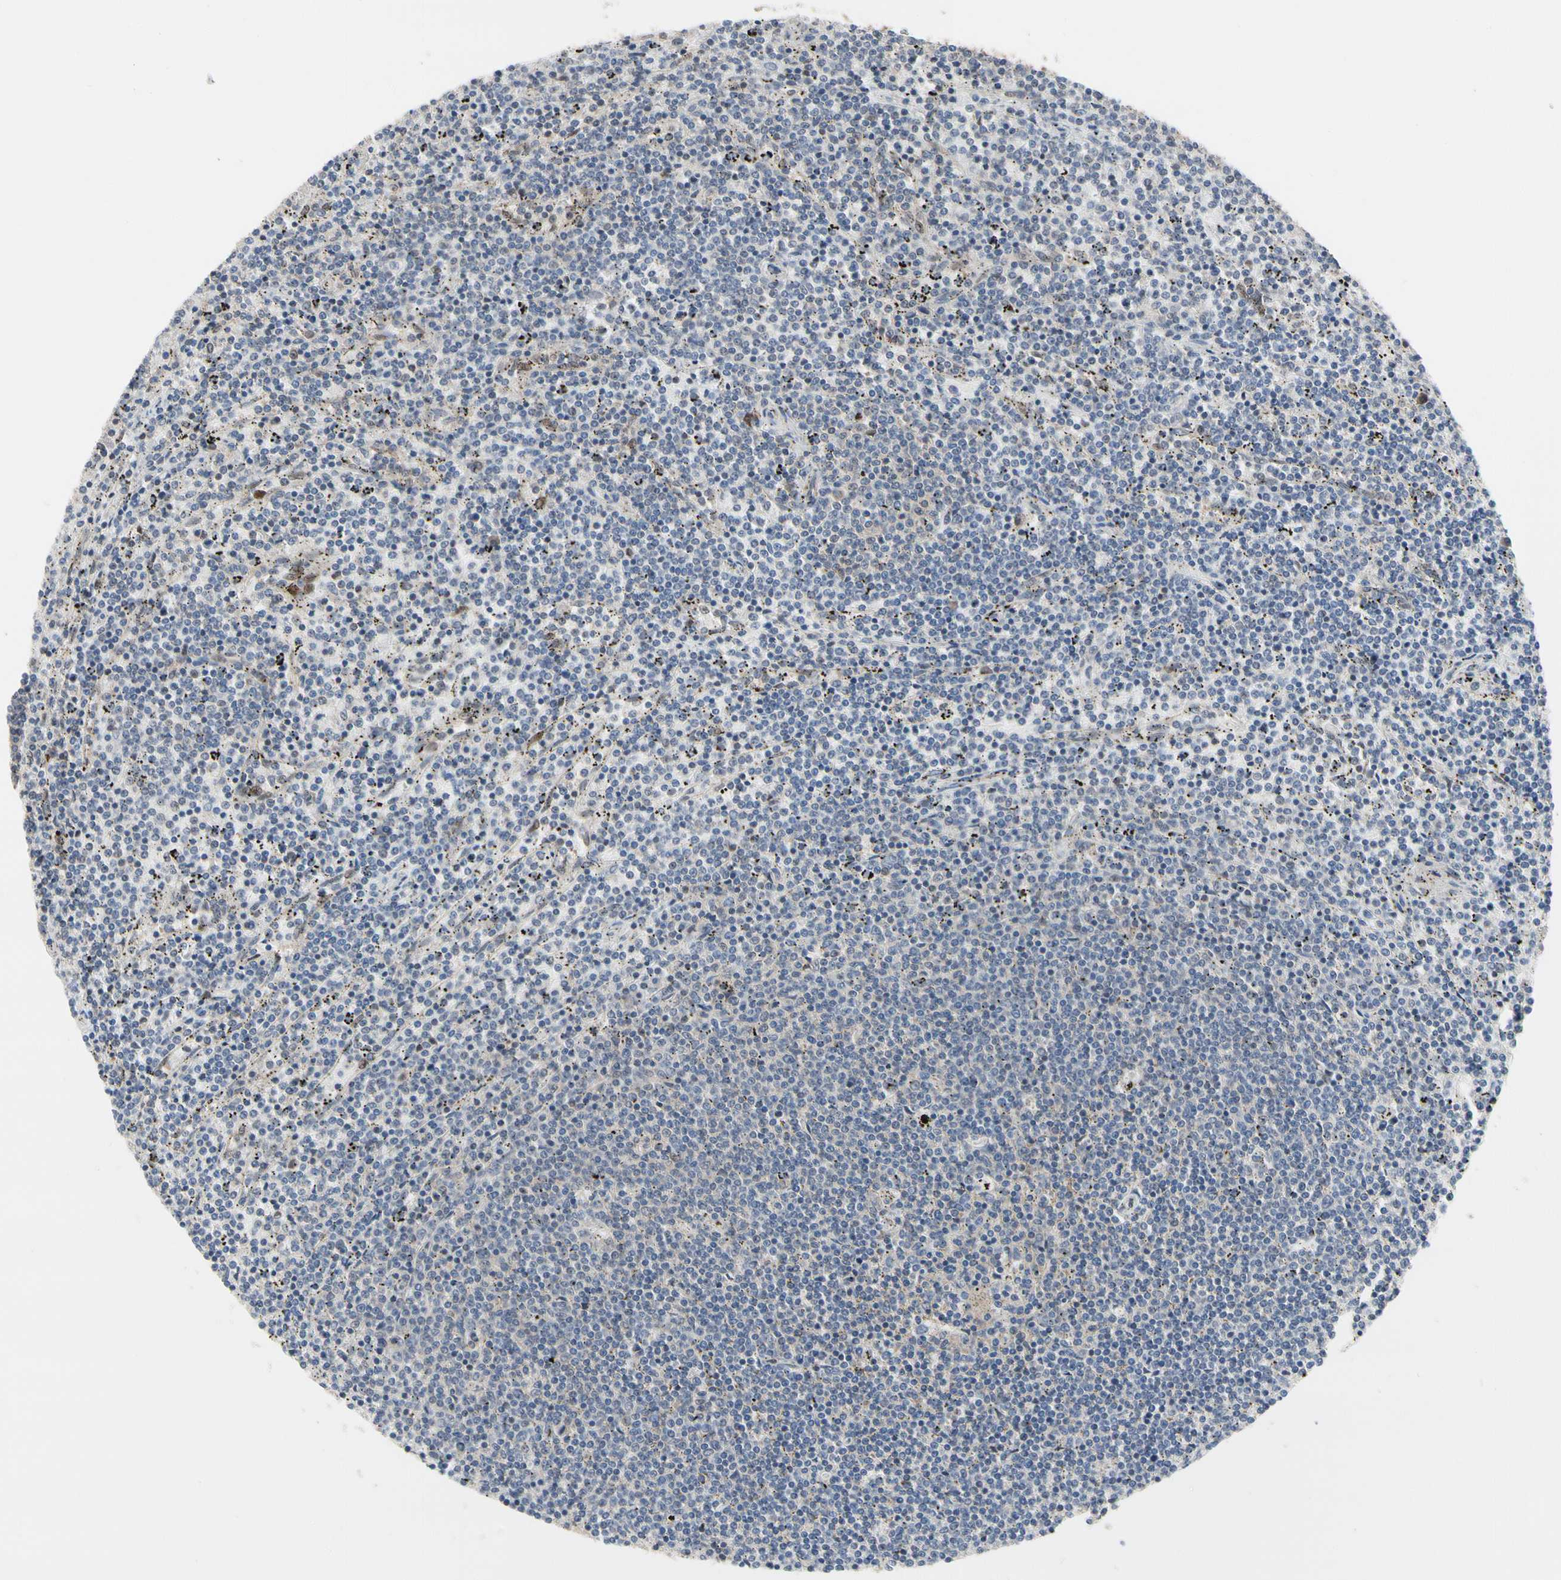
{"staining": {"intensity": "weak", "quantity": ">75%", "location": "cytoplasmic/membranous"}, "tissue": "lymphoma", "cell_type": "Tumor cells", "image_type": "cancer", "snomed": [{"axis": "morphology", "description": "Malignant lymphoma, non-Hodgkin's type, Low grade"}, {"axis": "topography", "description": "Spleen"}], "caption": "A brown stain highlights weak cytoplasmic/membranous staining of a protein in human lymphoma tumor cells.", "gene": "CDK5", "patient": {"sex": "female", "age": 50}}